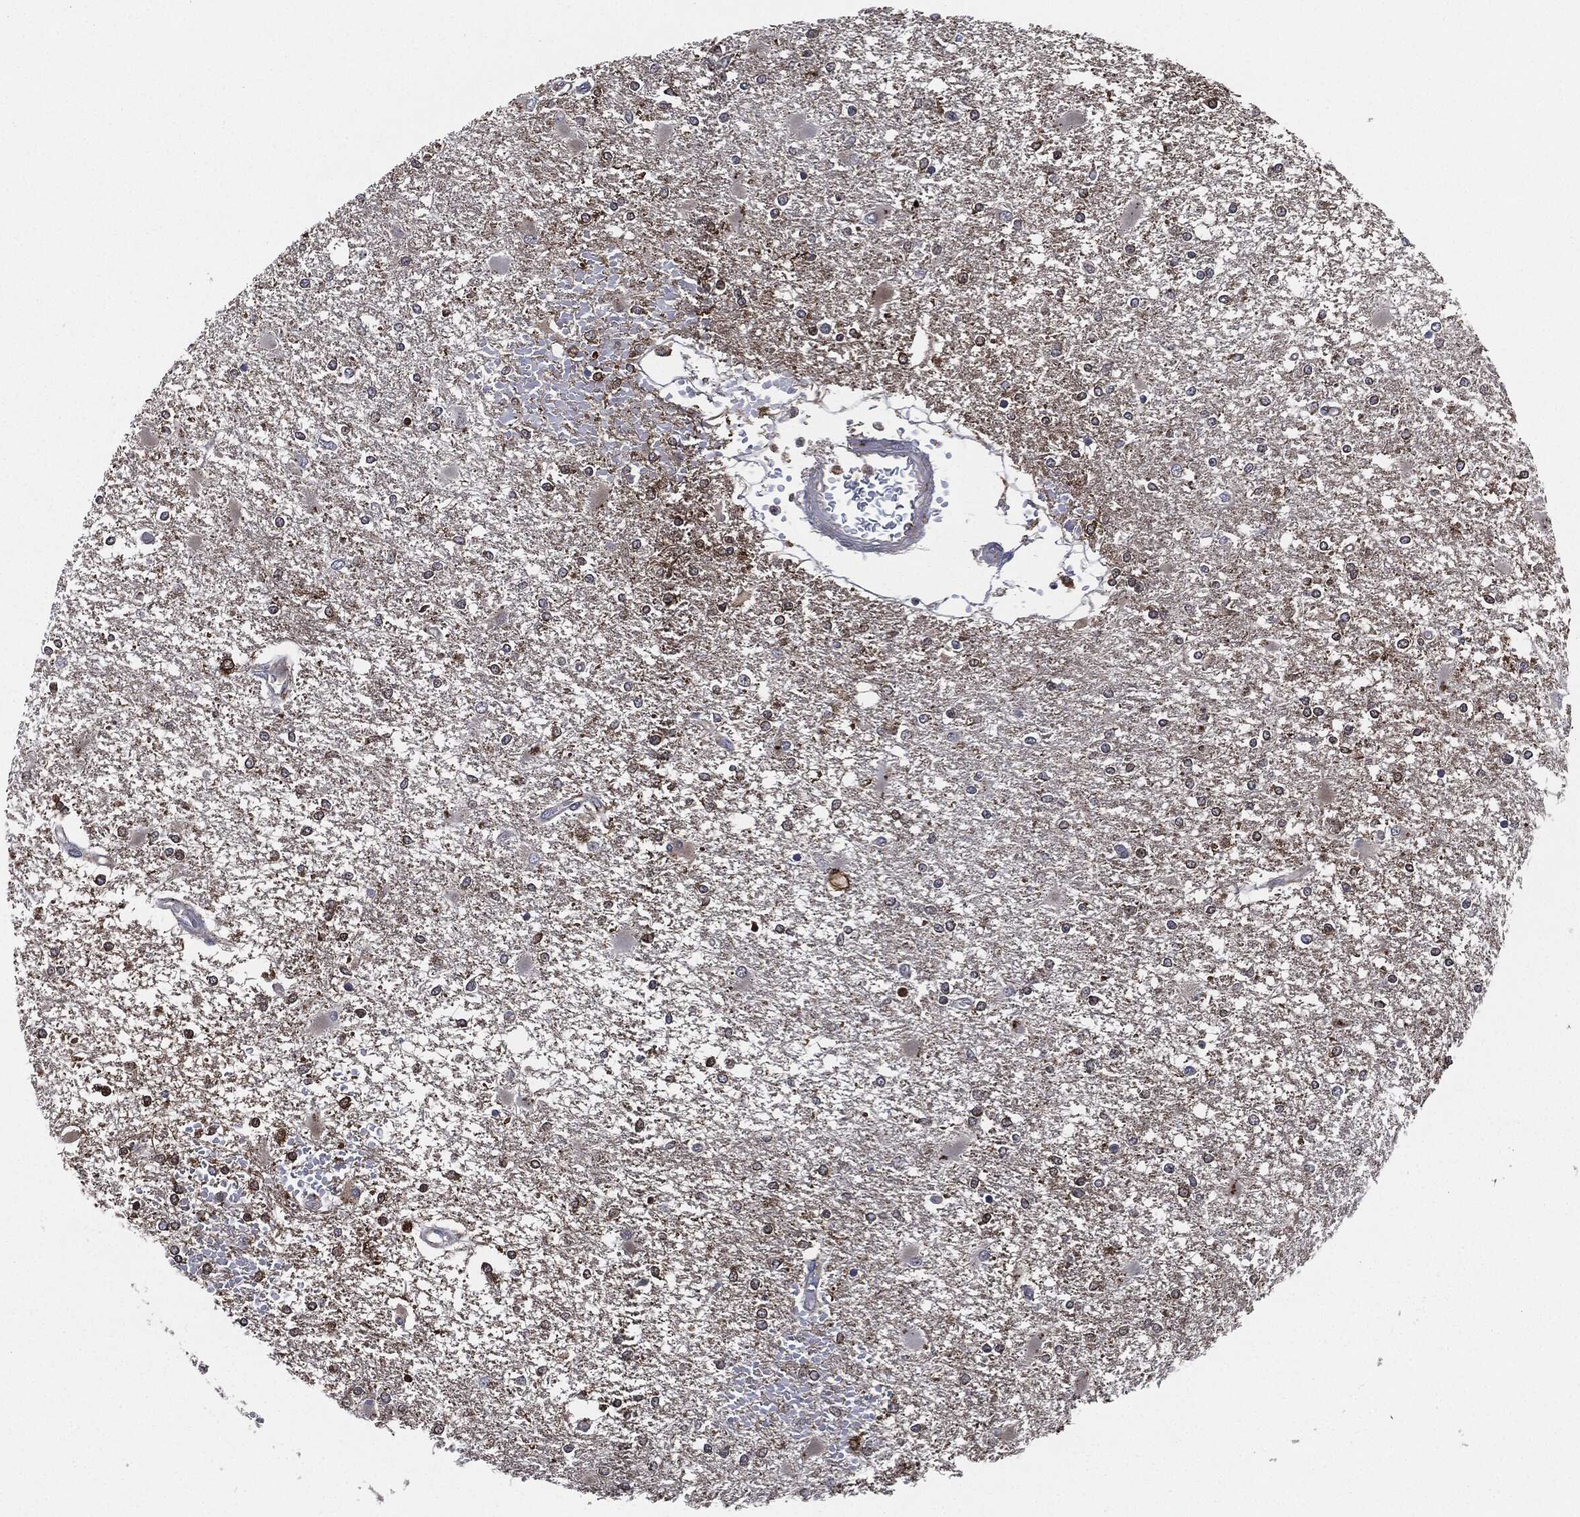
{"staining": {"intensity": "weak", "quantity": "<25%", "location": "cytoplasmic/membranous"}, "tissue": "glioma", "cell_type": "Tumor cells", "image_type": "cancer", "snomed": [{"axis": "morphology", "description": "Glioma, malignant, High grade"}, {"axis": "topography", "description": "Cerebral cortex"}], "caption": "This is a photomicrograph of immunohistochemistry (IHC) staining of malignant high-grade glioma, which shows no positivity in tumor cells.", "gene": "TMEM11", "patient": {"sex": "male", "age": 79}}